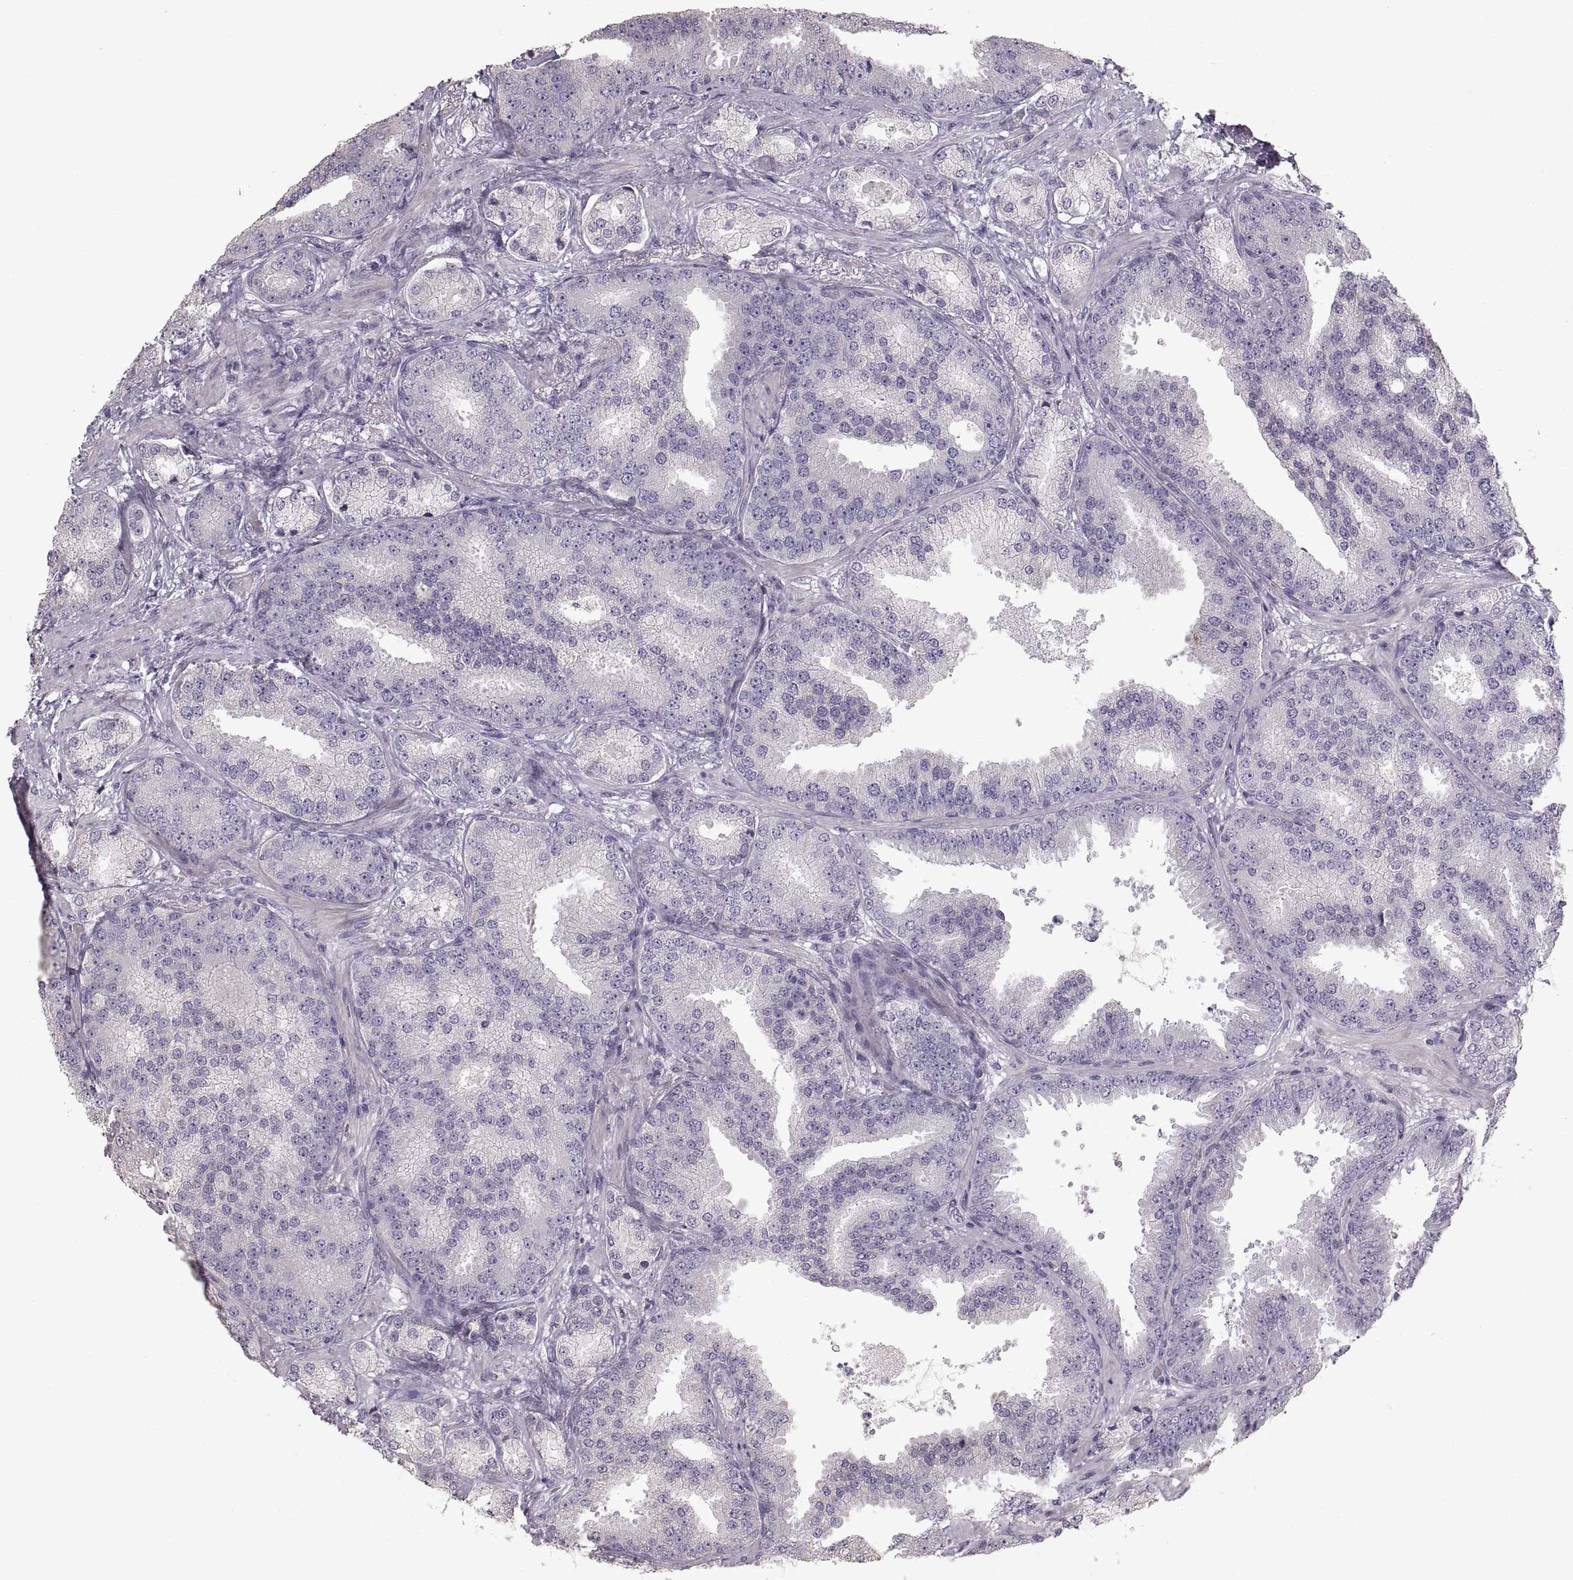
{"staining": {"intensity": "negative", "quantity": "none", "location": "none"}, "tissue": "prostate cancer", "cell_type": "Tumor cells", "image_type": "cancer", "snomed": [{"axis": "morphology", "description": "Adenocarcinoma, Low grade"}, {"axis": "topography", "description": "Prostate"}], "caption": "DAB (3,3'-diaminobenzidine) immunohistochemical staining of human adenocarcinoma (low-grade) (prostate) displays no significant positivity in tumor cells. (DAB (3,3'-diaminobenzidine) immunohistochemistry (IHC), high magnification).", "gene": "ZP3", "patient": {"sex": "male", "age": 68}}